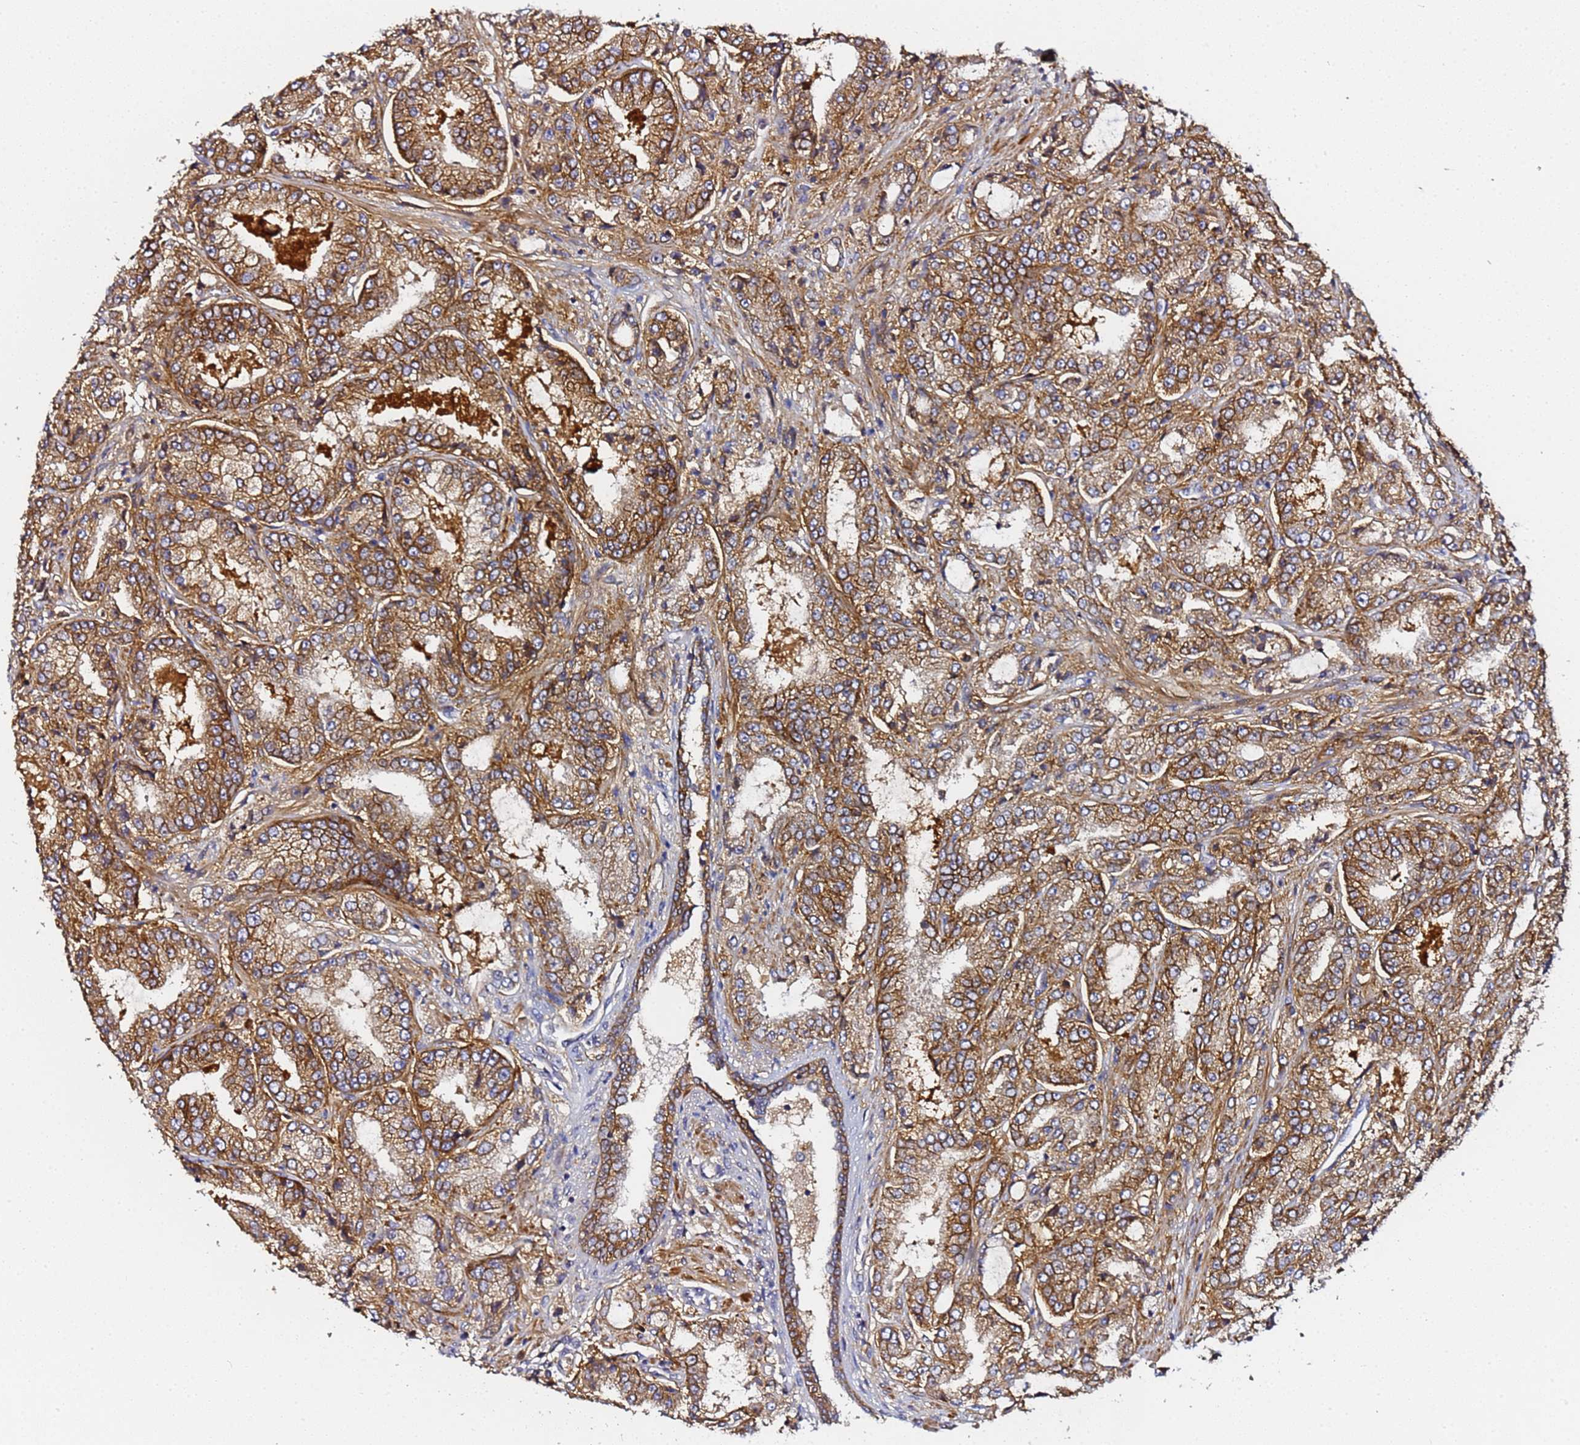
{"staining": {"intensity": "moderate", "quantity": ">75%", "location": "cytoplasmic/membranous"}, "tissue": "prostate cancer", "cell_type": "Tumor cells", "image_type": "cancer", "snomed": [{"axis": "morphology", "description": "Adenocarcinoma, High grade"}, {"axis": "topography", "description": "Prostate"}], "caption": "Tumor cells reveal moderate cytoplasmic/membranous staining in approximately >75% of cells in prostate adenocarcinoma (high-grade).", "gene": "LRRC69", "patient": {"sex": "male", "age": 71}}